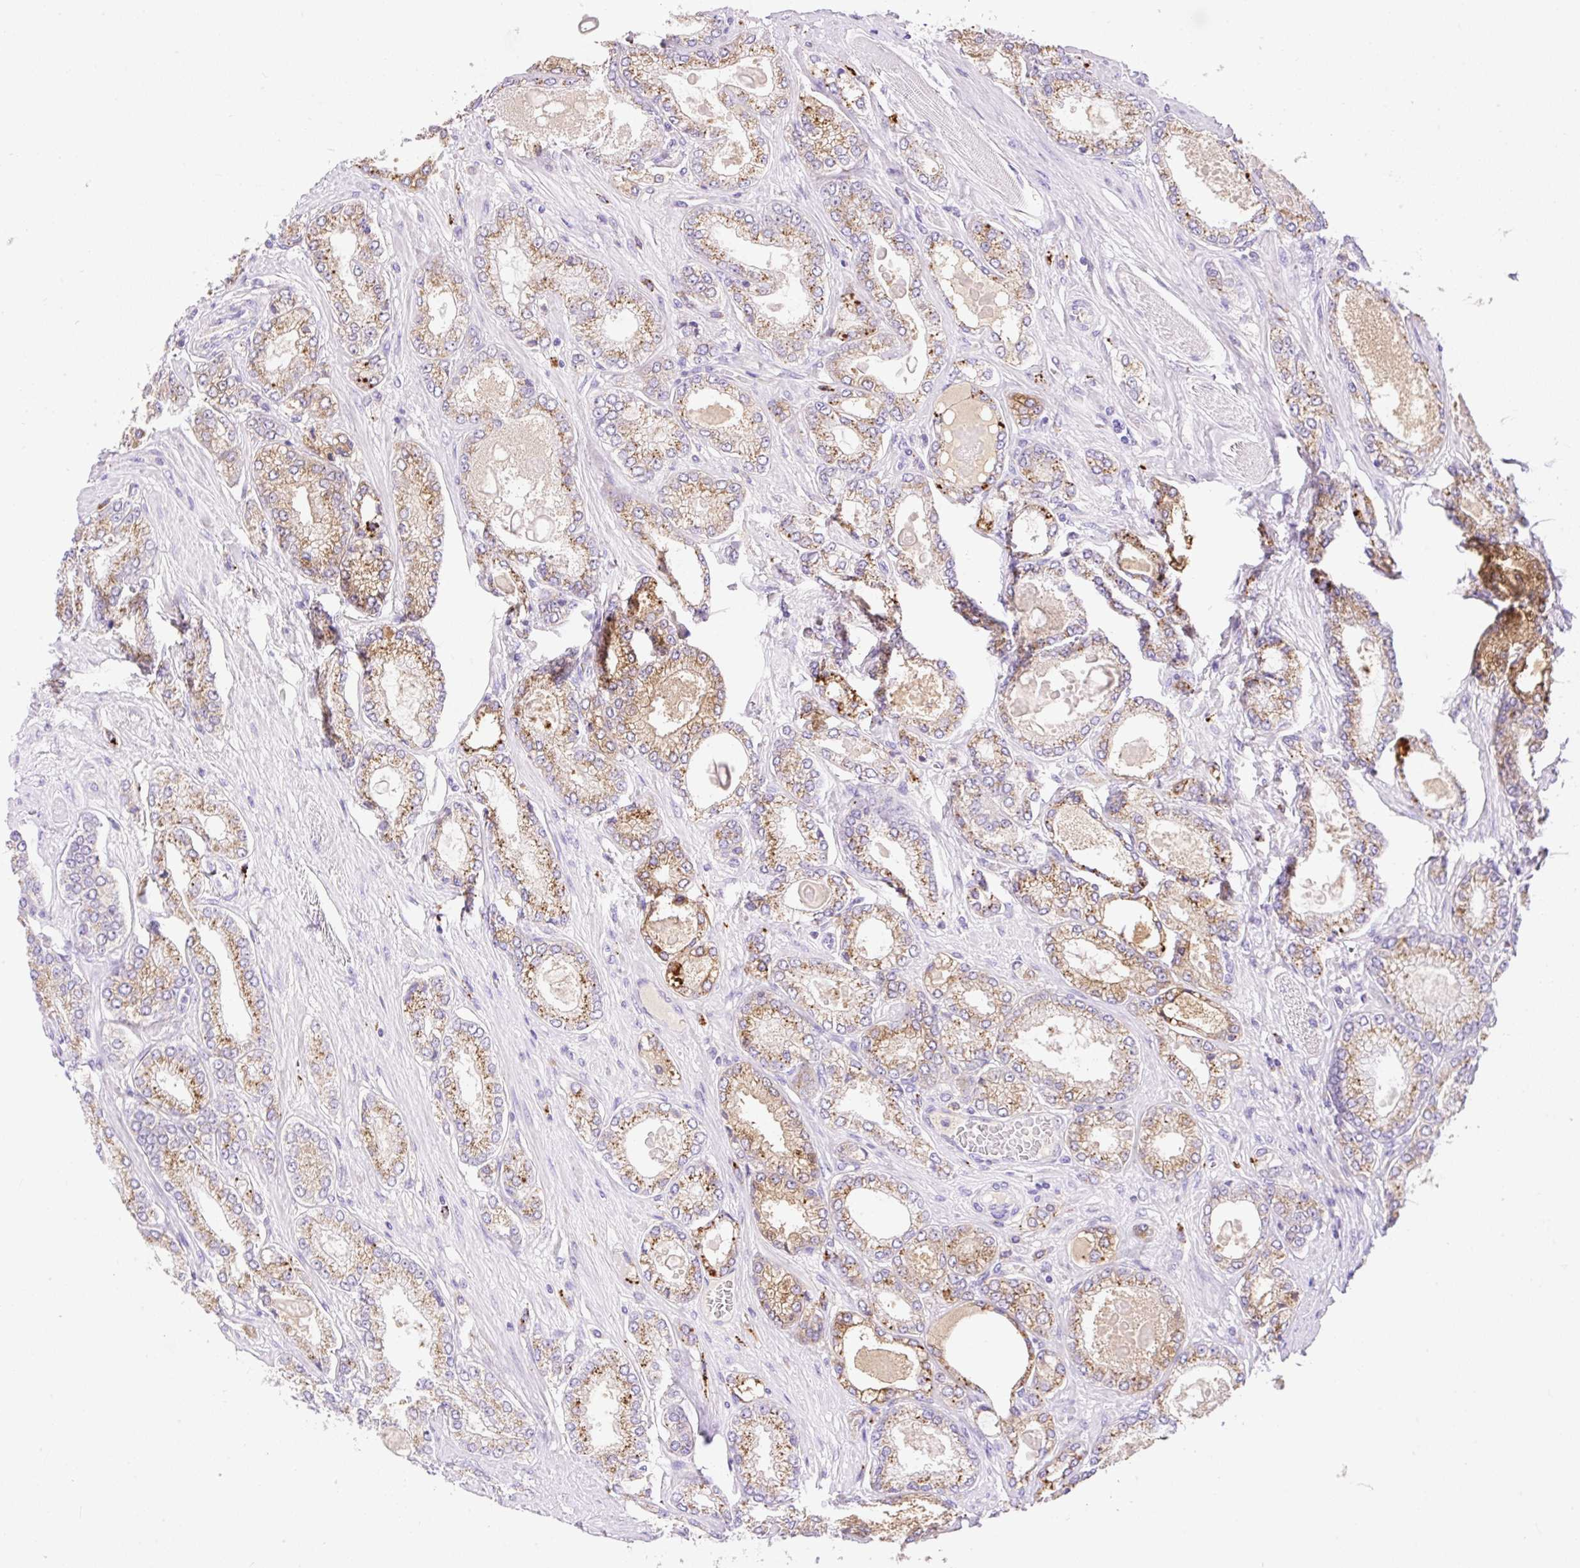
{"staining": {"intensity": "moderate", "quantity": ">75%", "location": "cytoplasmic/membranous"}, "tissue": "prostate cancer", "cell_type": "Tumor cells", "image_type": "cancer", "snomed": [{"axis": "morphology", "description": "Adenocarcinoma, High grade"}, {"axis": "topography", "description": "Prostate"}], "caption": "Prostate cancer was stained to show a protein in brown. There is medium levels of moderate cytoplasmic/membranous staining in about >75% of tumor cells.", "gene": "HEXB", "patient": {"sex": "male", "age": 68}}